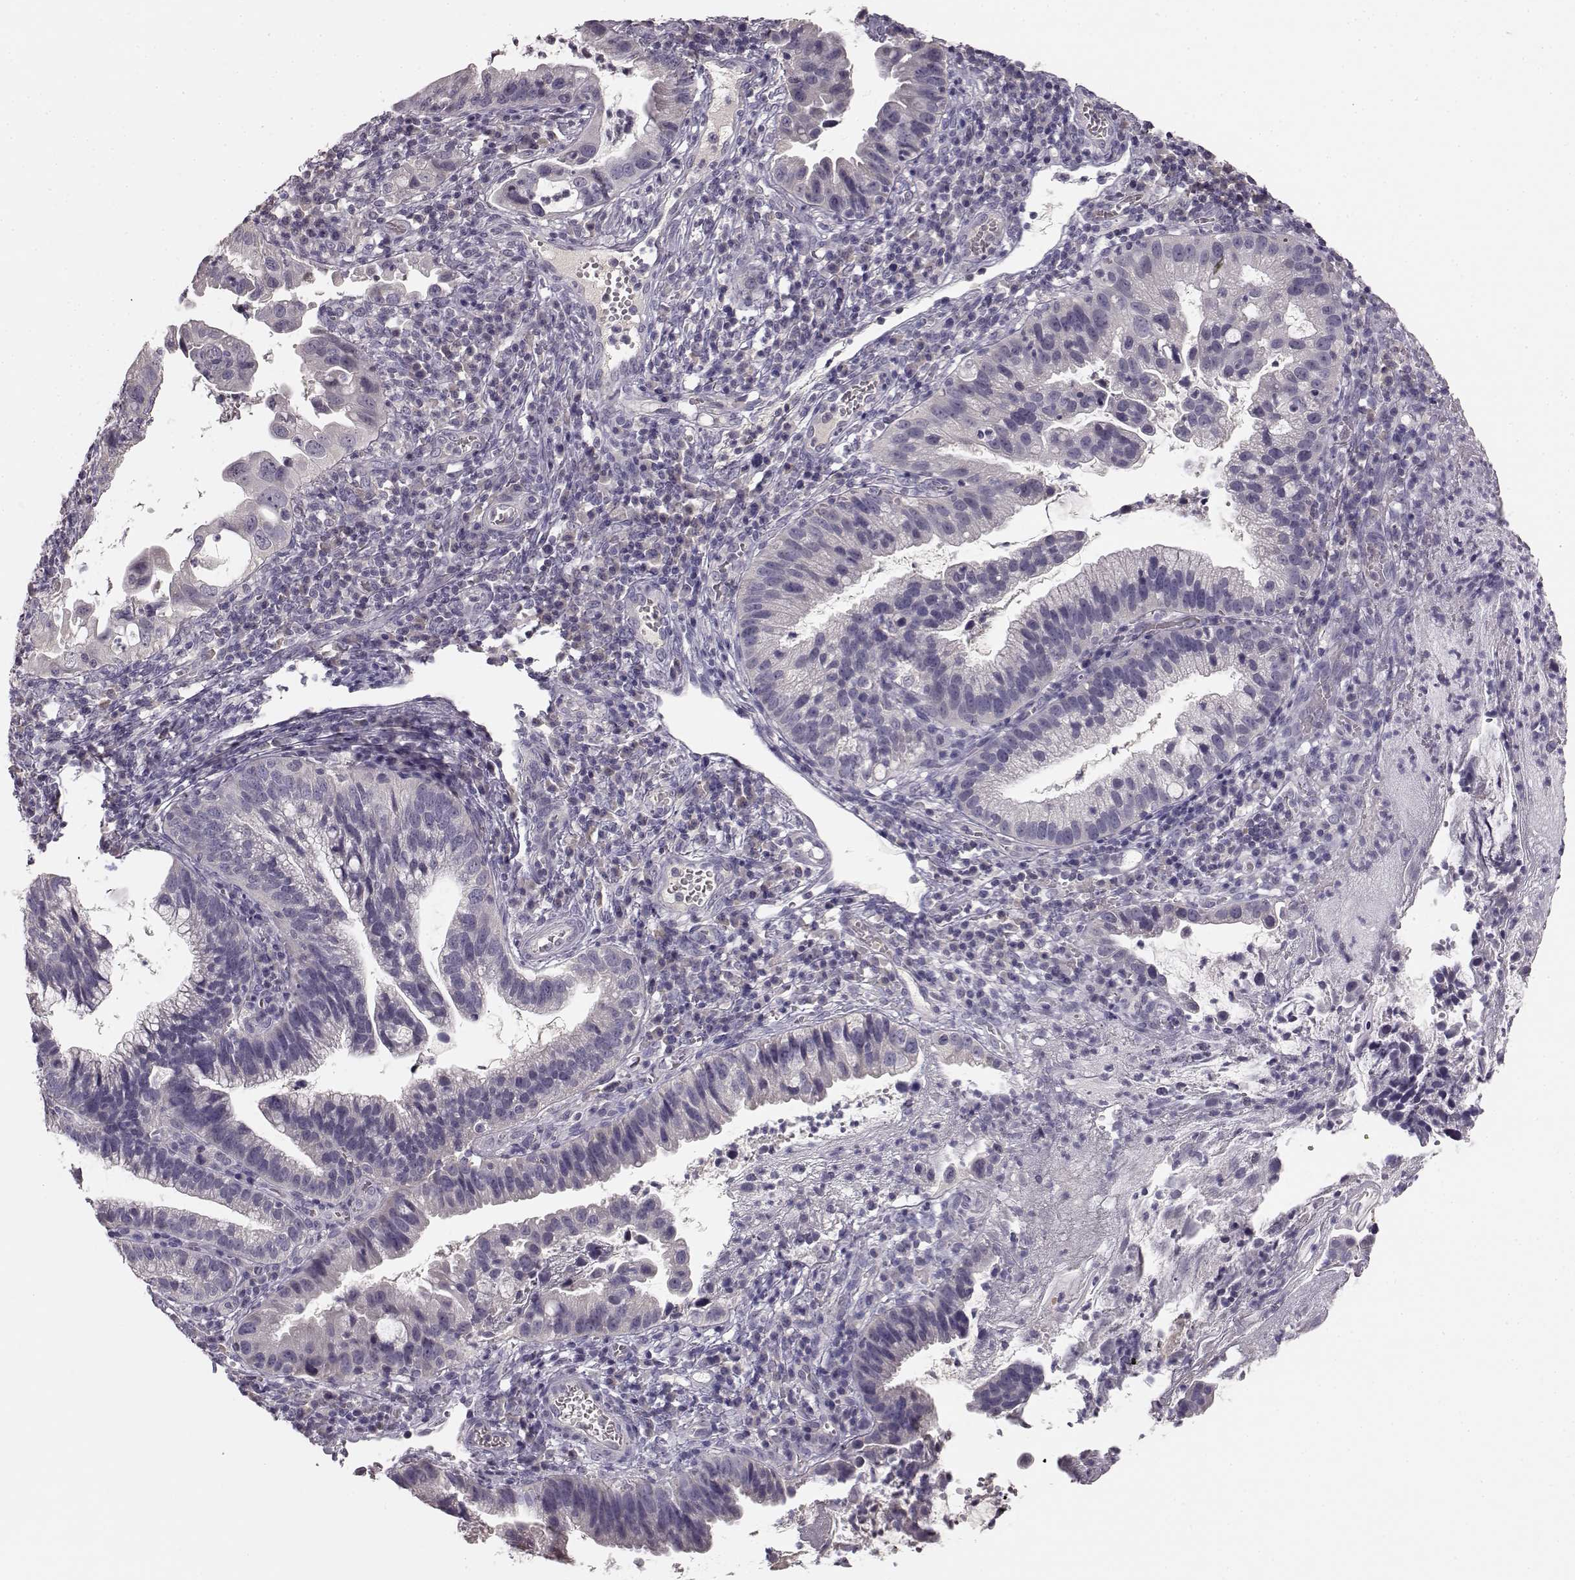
{"staining": {"intensity": "negative", "quantity": "none", "location": "none"}, "tissue": "cervical cancer", "cell_type": "Tumor cells", "image_type": "cancer", "snomed": [{"axis": "morphology", "description": "Adenocarcinoma, NOS"}, {"axis": "topography", "description": "Cervix"}], "caption": "A histopathology image of cervical adenocarcinoma stained for a protein demonstrates no brown staining in tumor cells.", "gene": "BFSP2", "patient": {"sex": "female", "age": 34}}